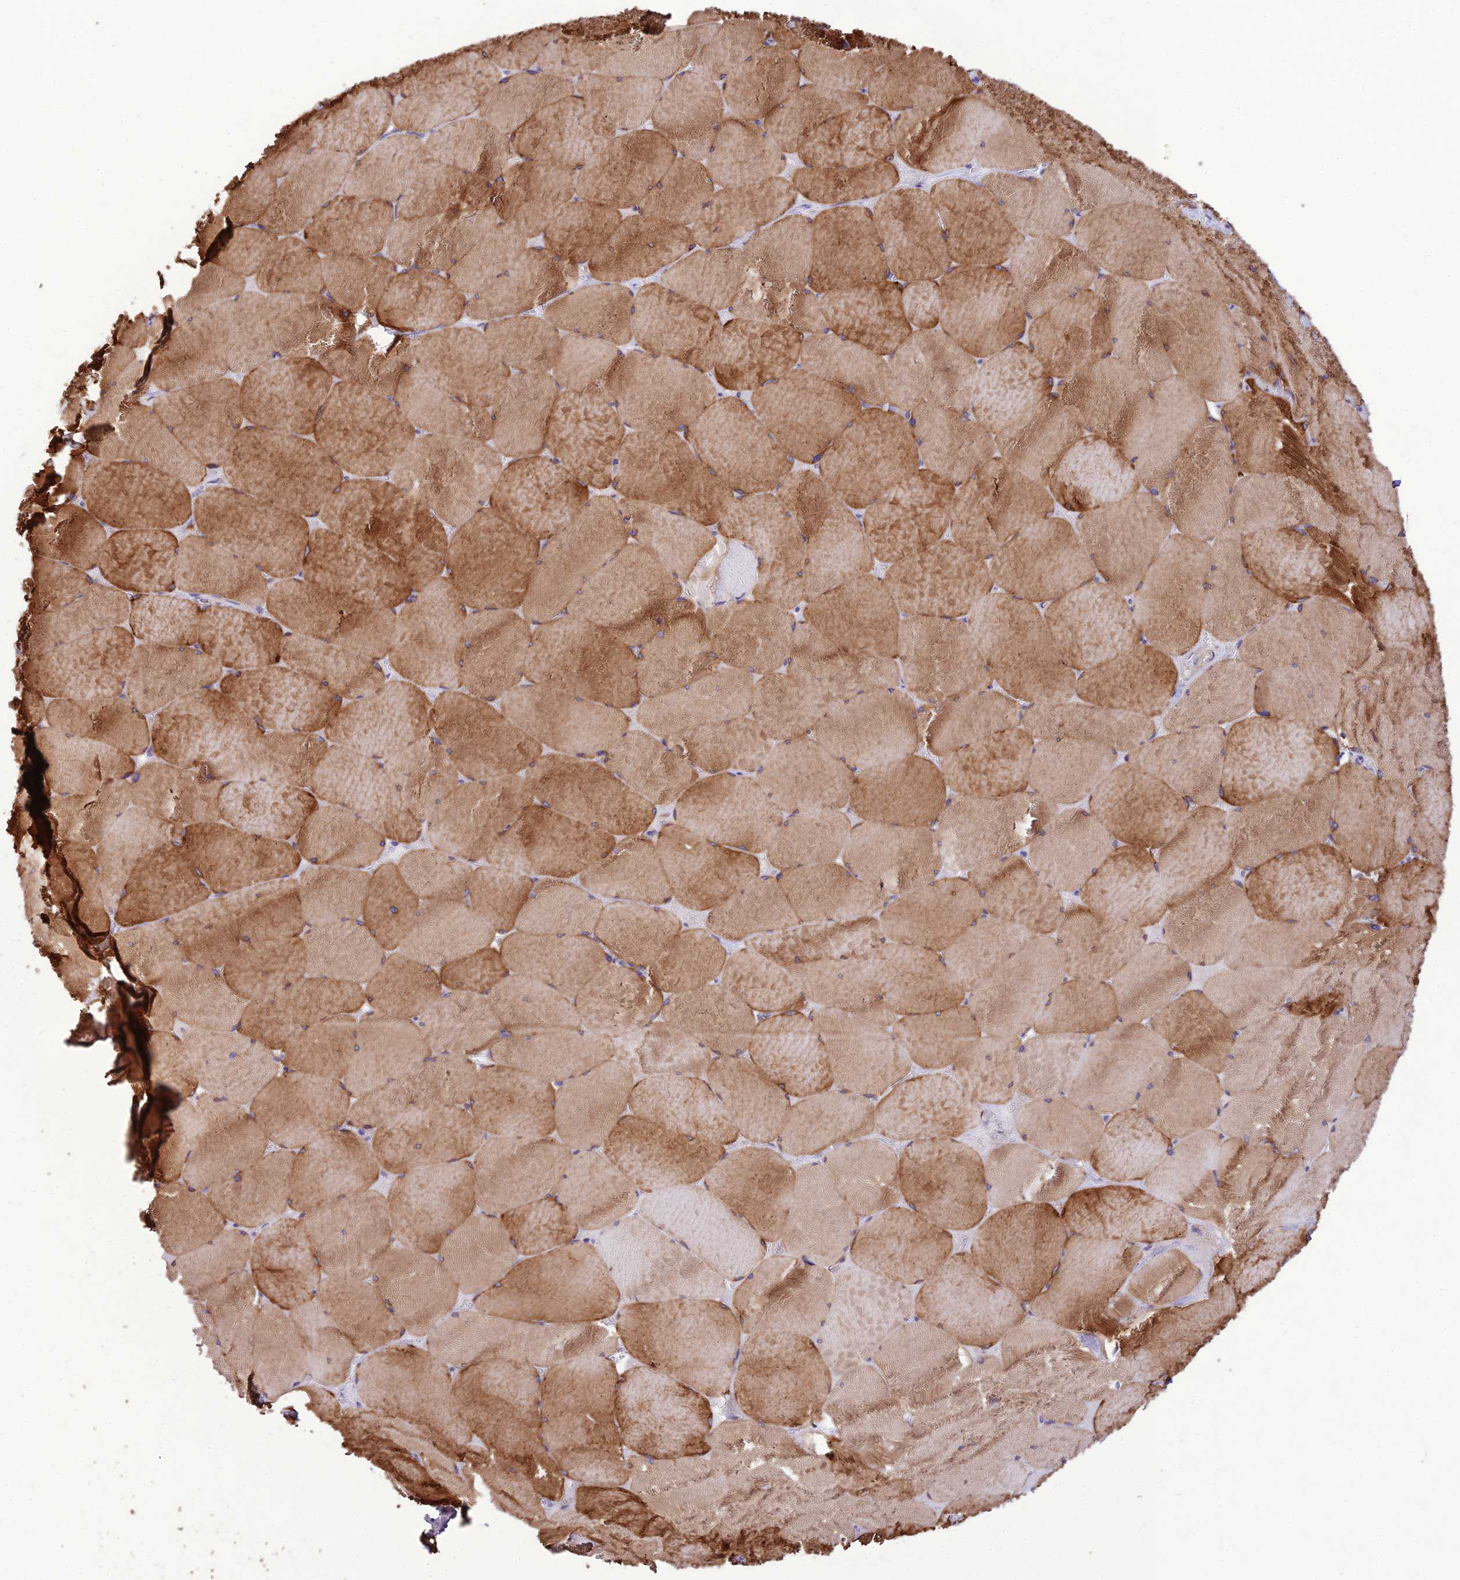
{"staining": {"intensity": "moderate", "quantity": ">75%", "location": "cytoplasmic/membranous"}, "tissue": "skeletal muscle", "cell_type": "Myocytes", "image_type": "normal", "snomed": [{"axis": "morphology", "description": "Normal tissue, NOS"}, {"axis": "topography", "description": "Skeletal muscle"}, {"axis": "topography", "description": "Head-Neck"}], "caption": "Myocytes show medium levels of moderate cytoplasmic/membranous expression in approximately >75% of cells in normal human skeletal muscle.", "gene": "PTPRCAP", "patient": {"sex": "male", "age": 66}}